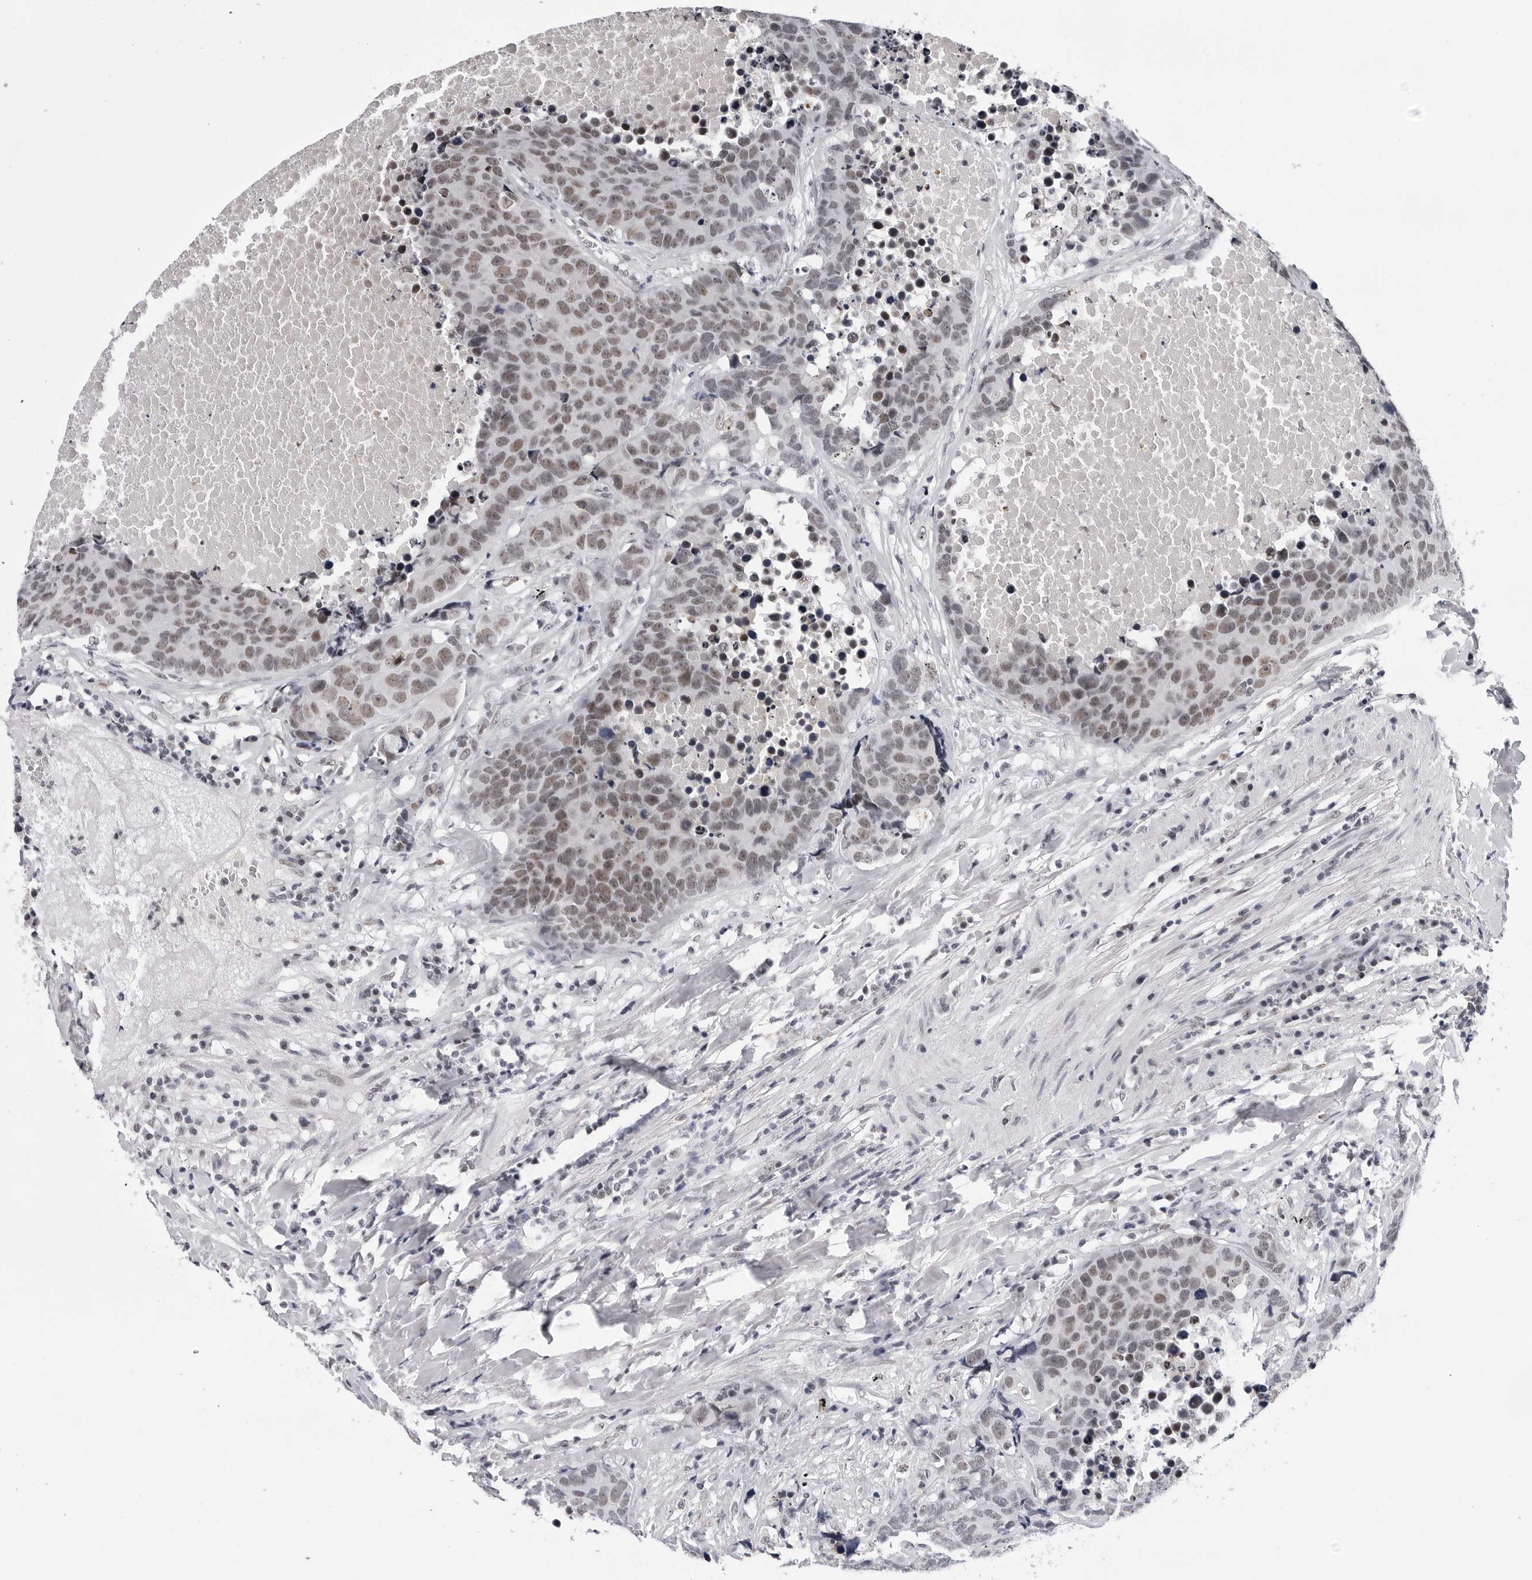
{"staining": {"intensity": "moderate", "quantity": ">75%", "location": "nuclear"}, "tissue": "carcinoid", "cell_type": "Tumor cells", "image_type": "cancer", "snomed": [{"axis": "morphology", "description": "Carcinoid, malignant, NOS"}, {"axis": "topography", "description": "Lung"}], "caption": "Protein expression analysis of human carcinoid (malignant) reveals moderate nuclear expression in about >75% of tumor cells.", "gene": "SF3B4", "patient": {"sex": "male", "age": 60}}